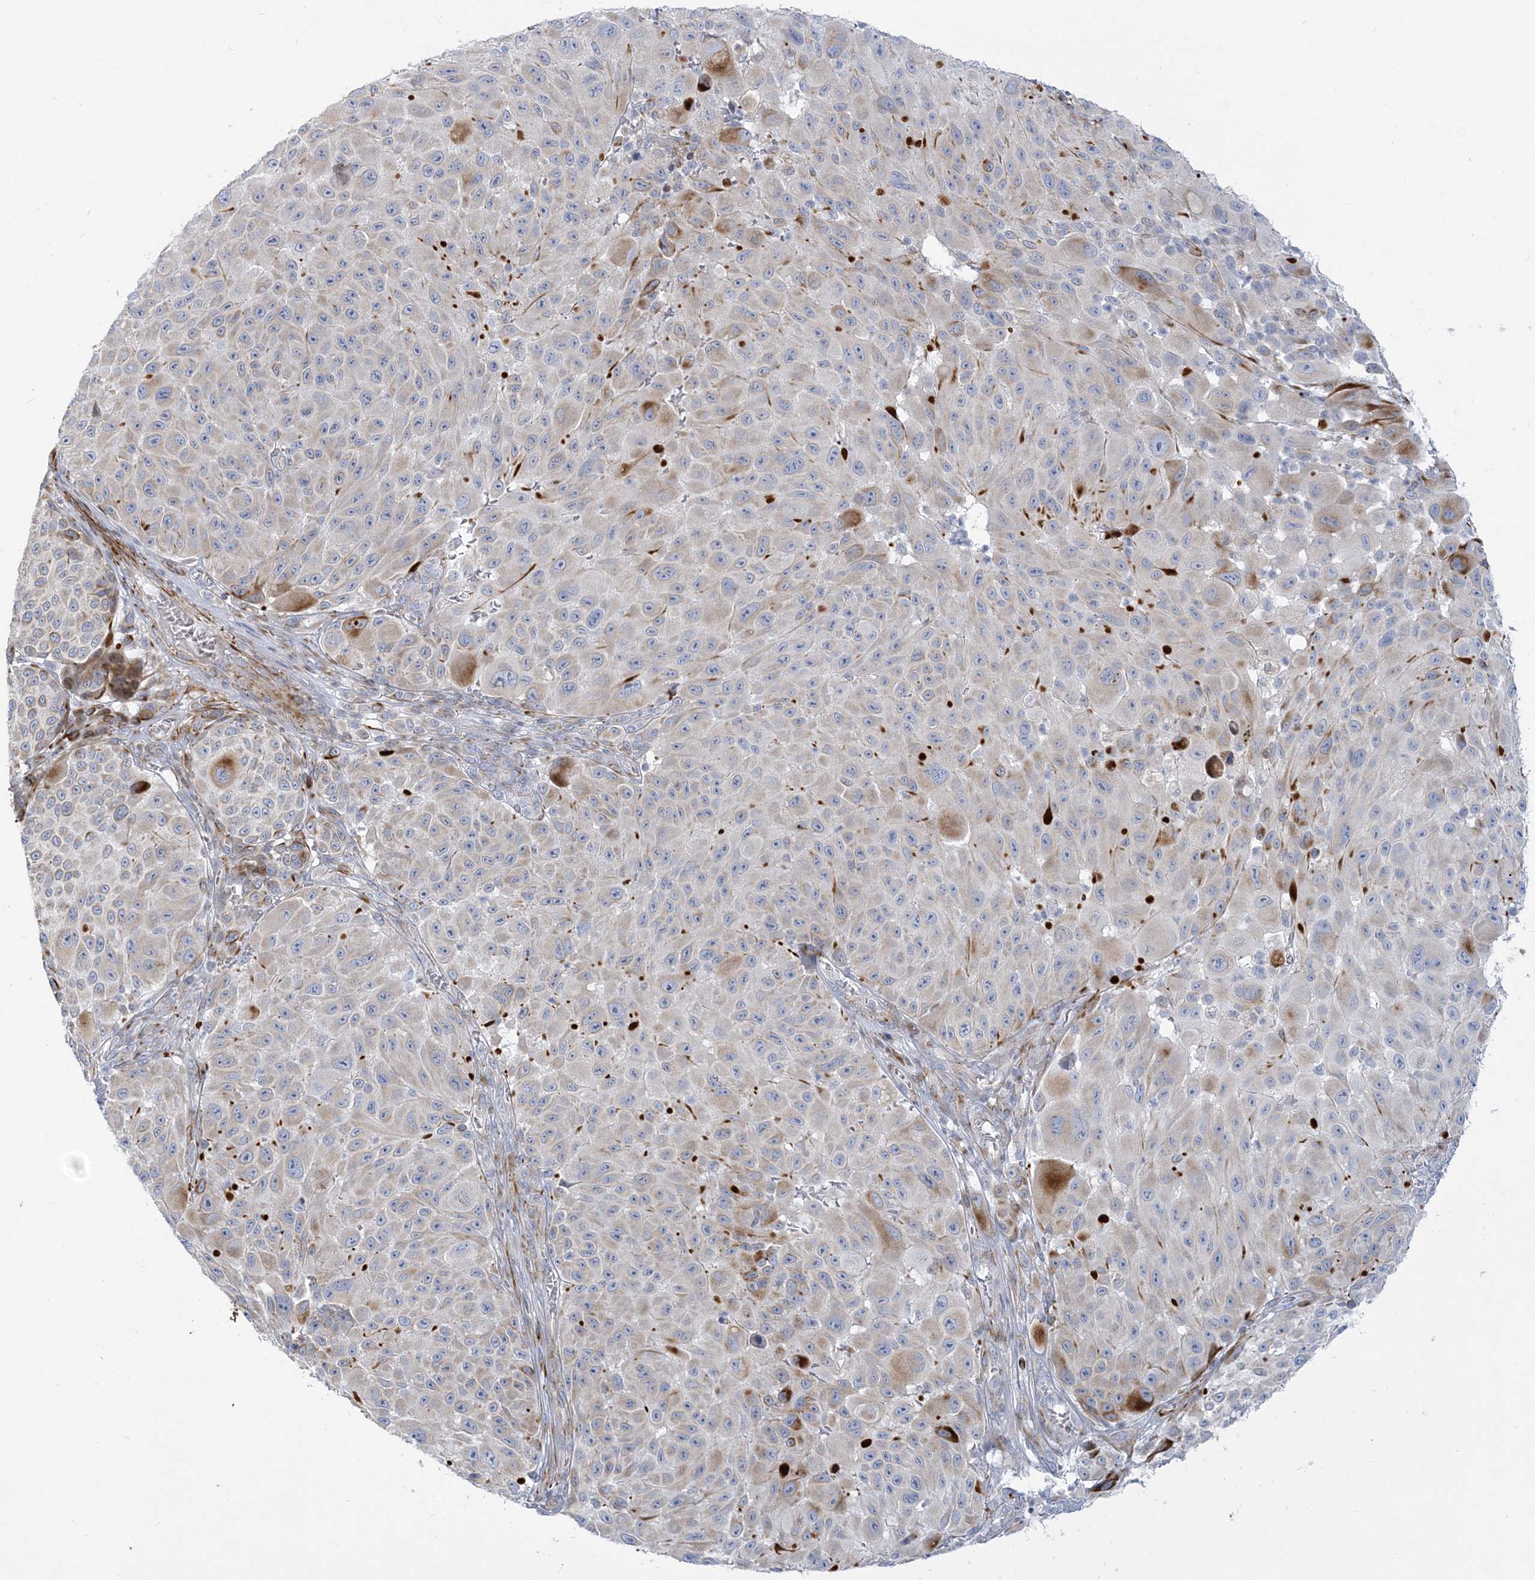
{"staining": {"intensity": "negative", "quantity": "none", "location": "none"}, "tissue": "melanoma", "cell_type": "Tumor cells", "image_type": "cancer", "snomed": [{"axis": "morphology", "description": "Malignant melanoma, NOS"}, {"axis": "topography", "description": "Skin"}], "caption": "High power microscopy image of an IHC image of melanoma, revealing no significant staining in tumor cells. (DAB immunohistochemistry visualized using brightfield microscopy, high magnification).", "gene": "GPAT2", "patient": {"sex": "male", "age": 83}}